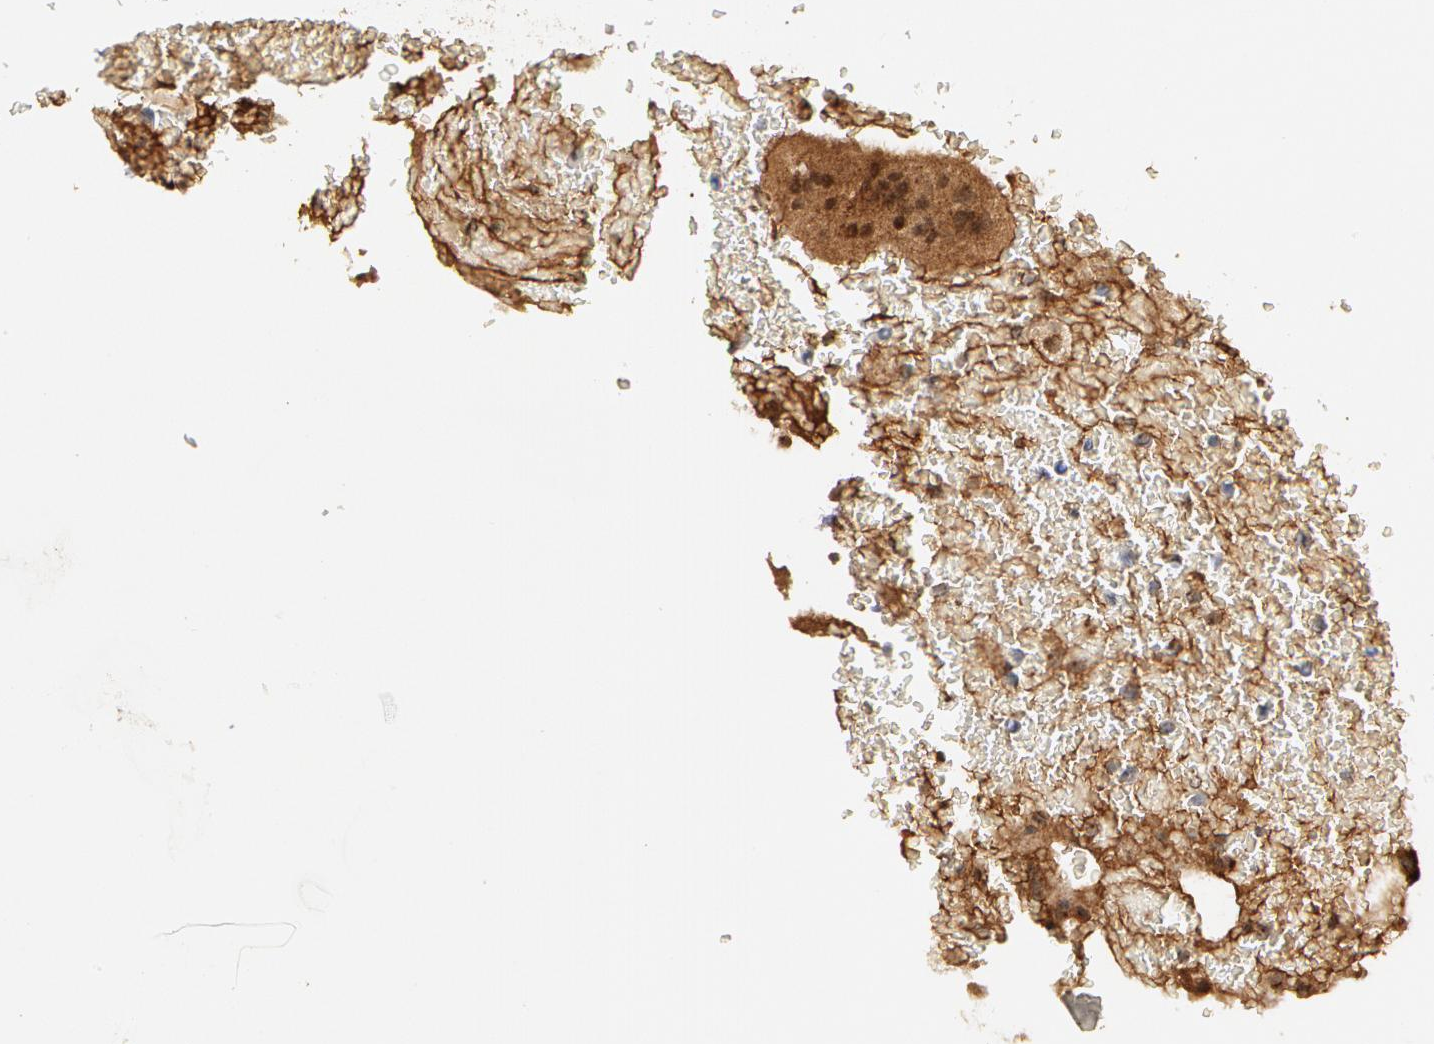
{"staining": {"intensity": "moderate", "quantity": ">75%", "location": "cytoplasmic/membranous,nuclear"}, "tissue": "placenta", "cell_type": "Decidual cells", "image_type": "normal", "snomed": [{"axis": "morphology", "description": "Normal tissue, NOS"}, {"axis": "topography", "description": "Placenta"}], "caption": "Moderate cytoplasmic/membranous,nuclear staining is seen in approximately >75% of decidual cells in unremarkable placenta. Nuclei are stained in blue.", "gene": "STX5", "patient": {"sex": "female", "age": 35}}